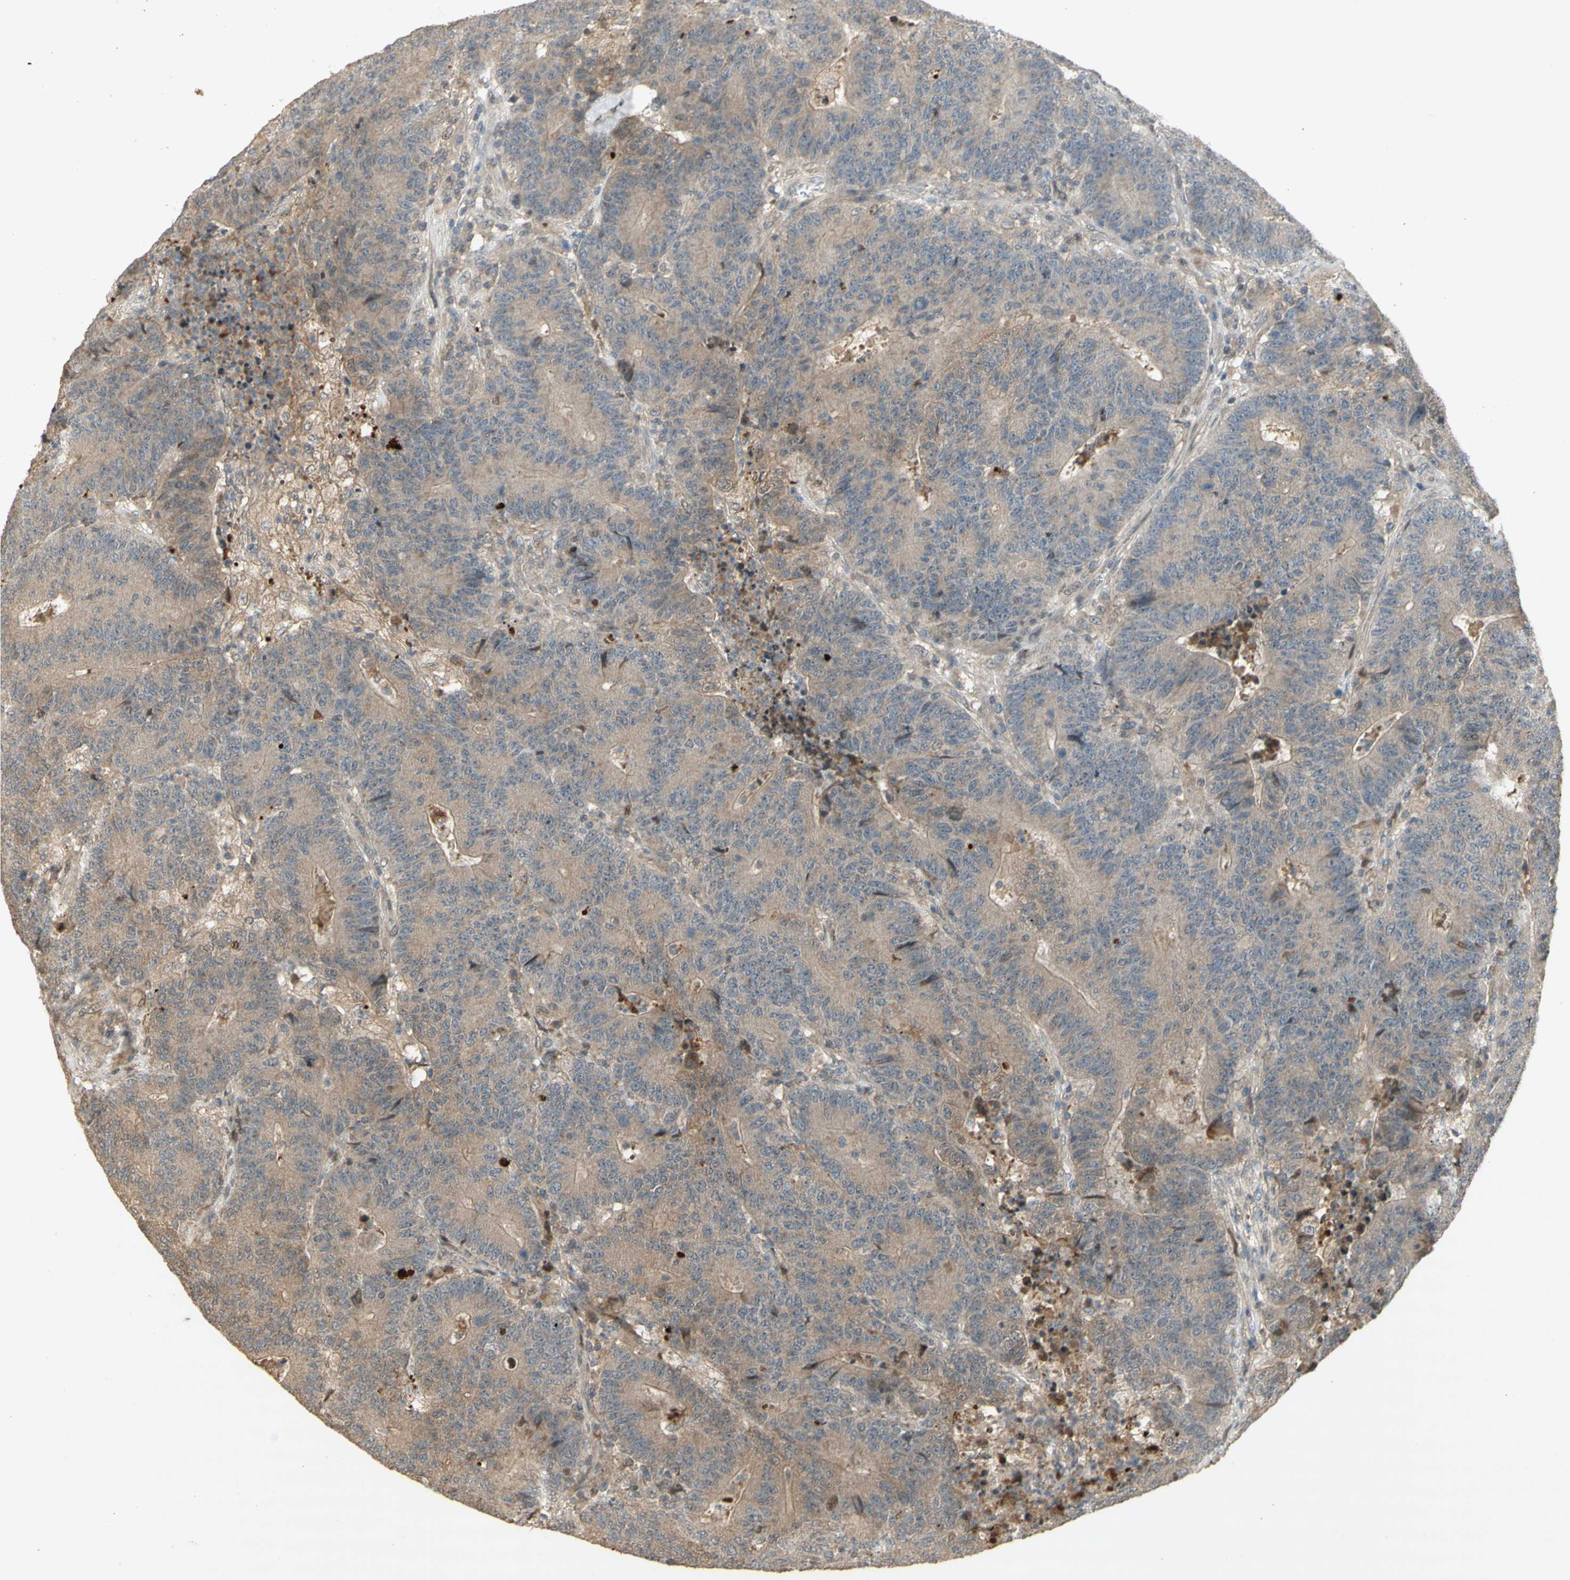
{"staining": {"intensity": "weak", "quantity": "25%-75%", "location": "cytoplasmic/membranous"}, "tissue": "colorectal cancer", "cell_type": "Tumor cells", "image_type": "cancer", "snomed": [{"axis": "morphology", "description": "Normal tissue, NOS"}, {"axis": "morphology", "description": "Adenocarcinoma, NOS"}, {"axis": "topography", "description": "Colon"}], "caption": "DAB immunohistochemical staining of human colorectal cancer shows weak cytoplasmic/membranous protein expression in approximately 25%-75% of tumor cells. (DAB IHC with brightfield microscopy, high magnification).", "gene": "NRG4", "patient": {"sex": "female", "age": 75}}